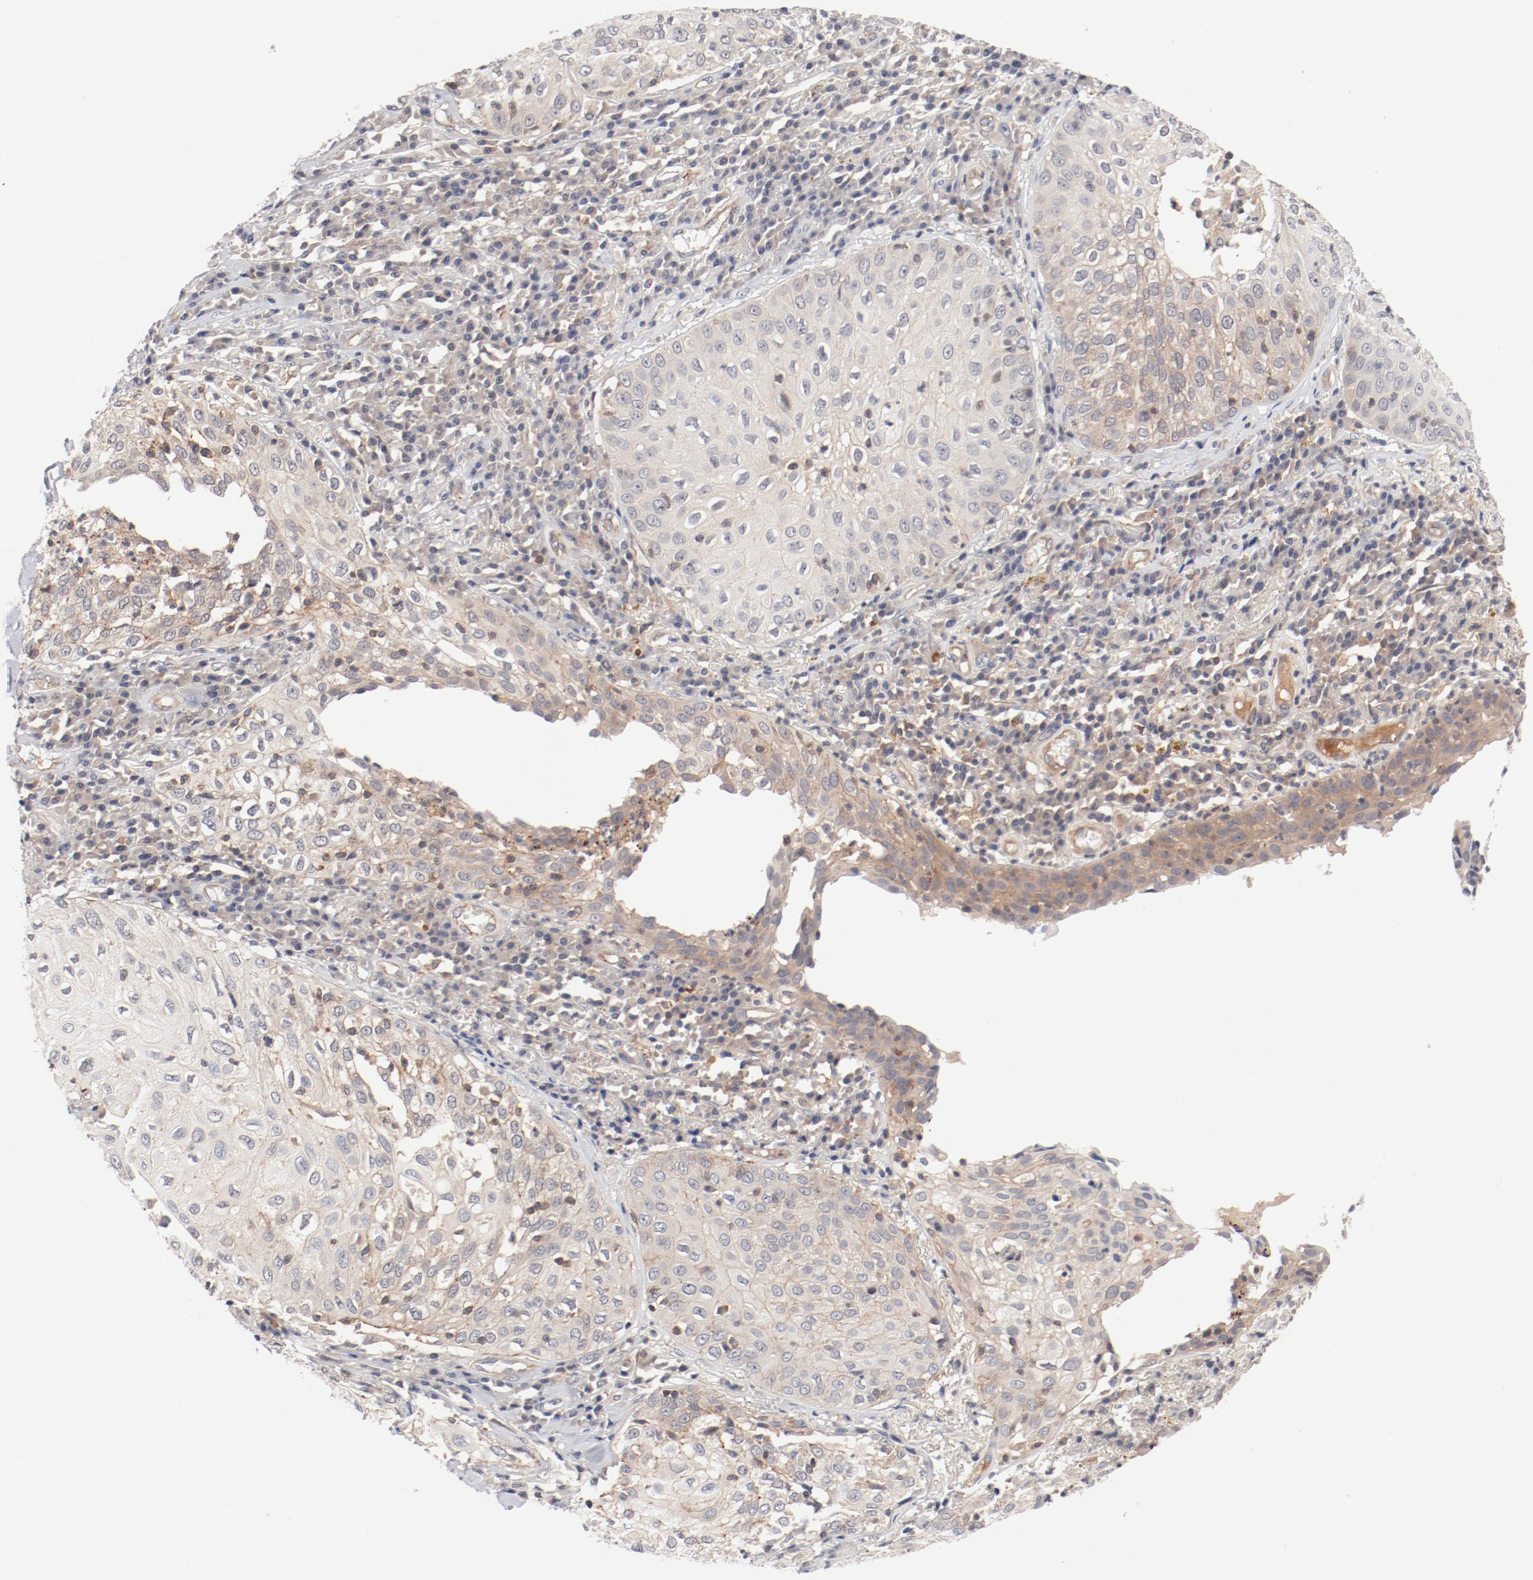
{"staining": {"intensity": "weak", "quantity": "25%-75%", "location": "cytoplasmic/membranous"}, "tissue": "skin cancer", "cell_type": "Tumor cells", "image_type": "cancer", "snomed": [{"axis": "morphology", "description": "Squamous cell carcinoma, NOS"}, {"axis": "topography", "description": "Skin"}], "caption": "Weak cytoplasmic/membranous positivity is present in approximately 25%-75% of tumor cells in skin cancer.", "gene": "ZNF267", "patient": {"sex": "male", "age": 65}}